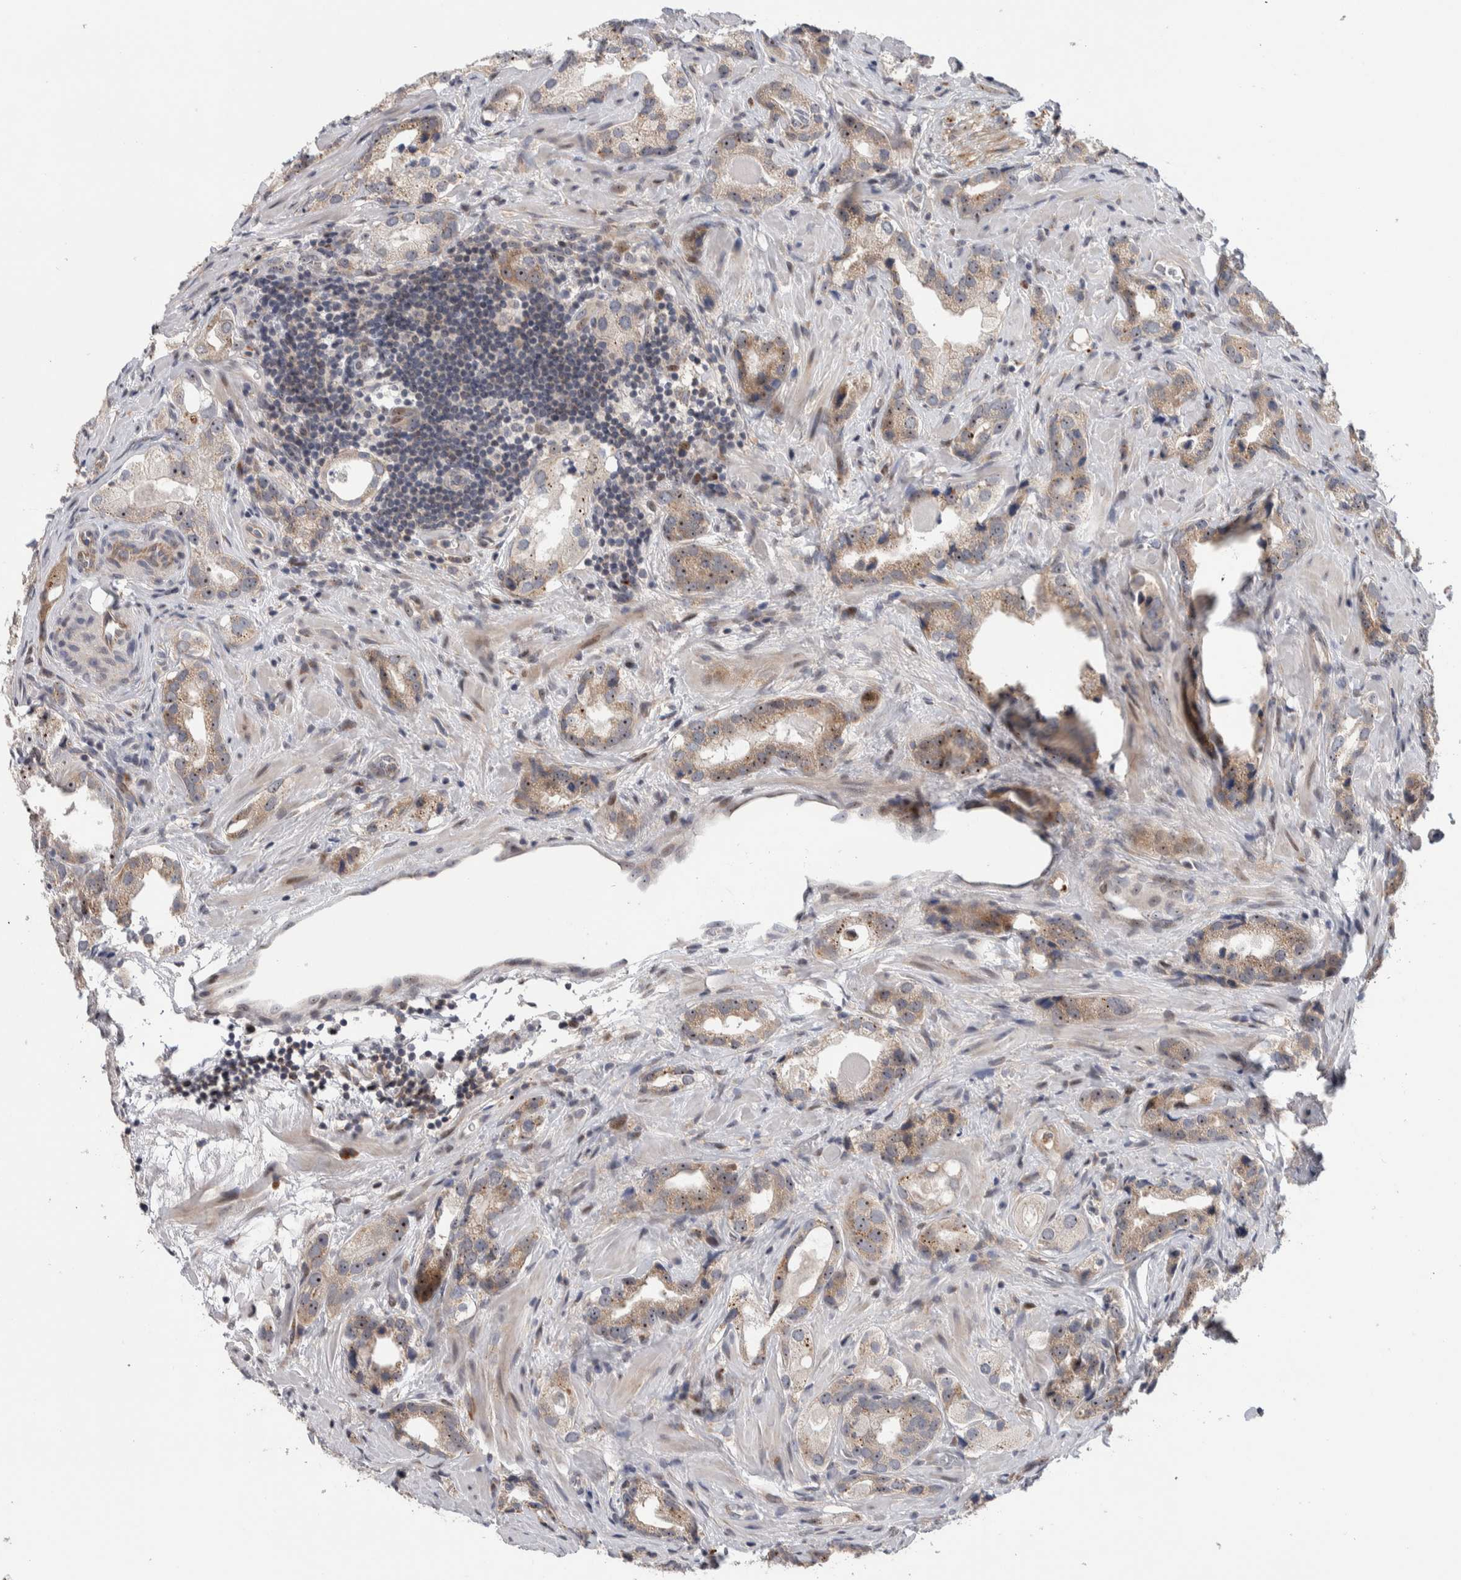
{"staining": {"intensity": "strong", "quantity": "25%-75%", "location": "nuclear"}, "tissue": "prostate cancer", "cell_type": "Tumor cells", "image_type": "cancer", "snomed": [{"axis": "morphology", "description": "Adenocarcinoma, High grade"}, {"axis": "topography", "description": "Prostate"}], "caption": "The micrograph demonstrates staining of prostate cancer (high-grade adenocarcinoma), revealing strong nuclear protein expression (brown color) within tumor cells.", "gene": "PRRG4", "patient": {"sex": "male", "age": 63}}